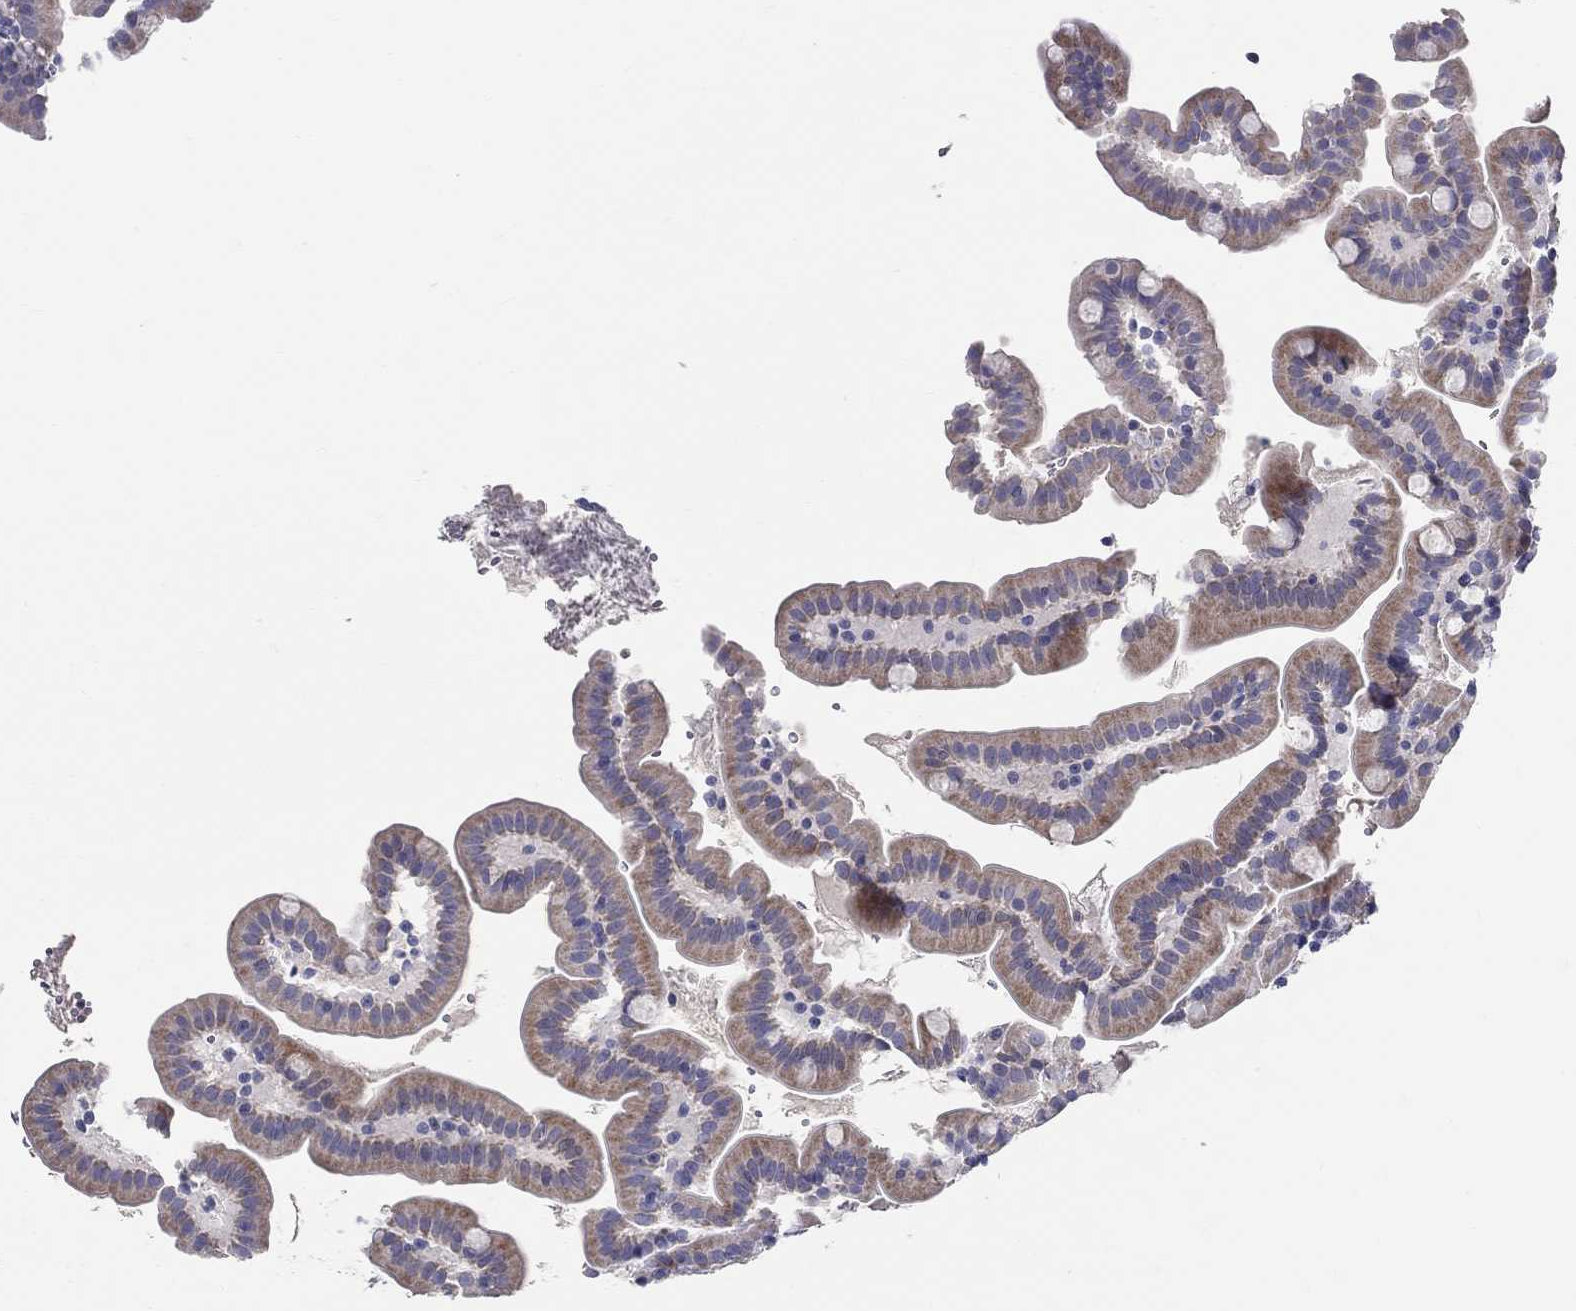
{"staining": {"intensity": "strong", "quantity": "<25%", "location": "cytoplasmic/membranous"}, "tissue": "small intestine", "cell_type": "Glandular cells", "image_type": "normal", "snomed": [{"axis": "morphology", "description": "Normal tissue, NOS"}, {"axis": "topography", "description": "Small intestine"}], "caption": "Immunohistochemical staining of normal small intestine displays strong cytoplasmic/membranous protein positivity in about <25% of glandular cells.", "gene": "HMX2", "patient": {"sex": "female", "age": 44}}